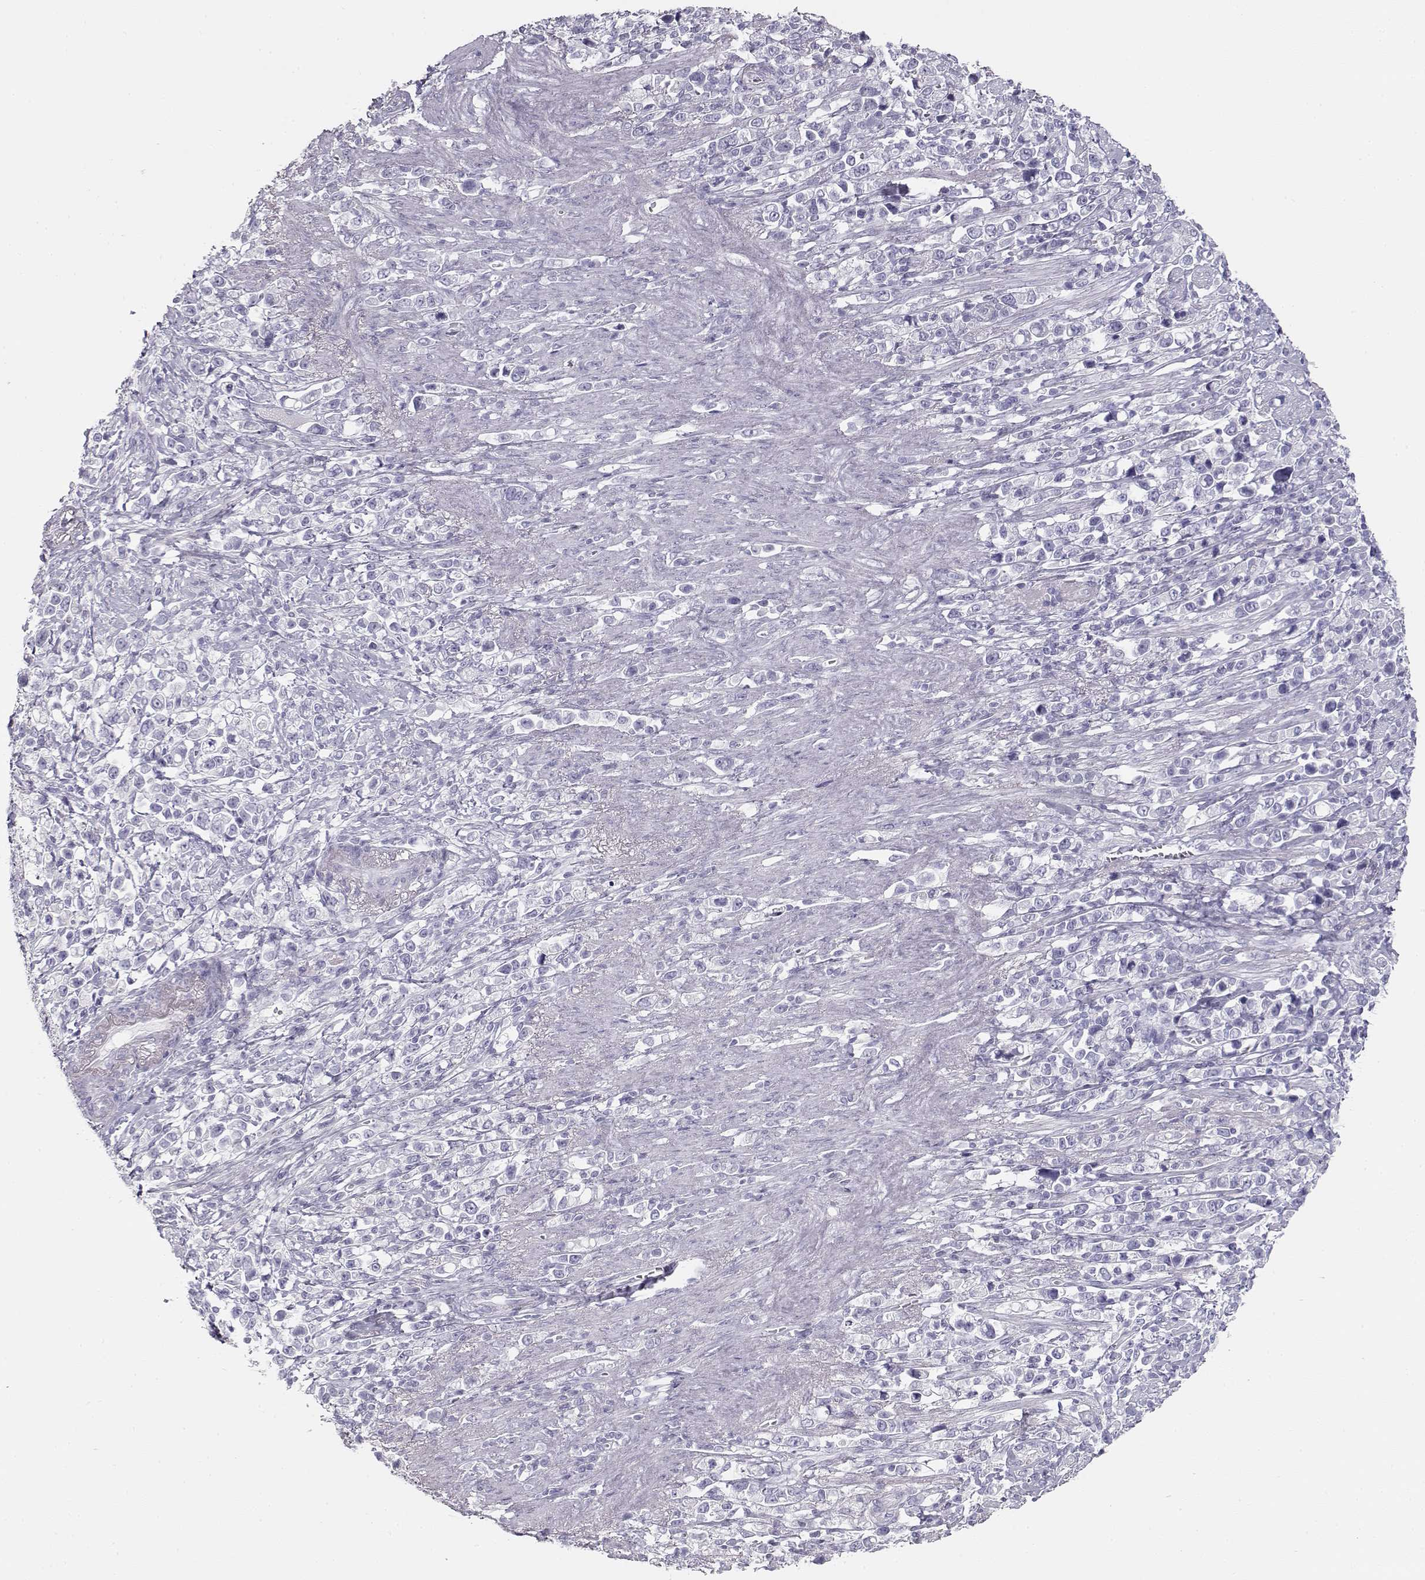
{"staining": {"intensity": "negative", "quantity": "none", "location": "none"}, "tissue": "stomach cancer", "cell_type": "Tumor cells", "image_type": "cancer", "snomed": [{"axis": "morphology", "description": "Adenocarcinoma, NOS"}, {"axis": "topography", "description": "Stomach"}], "caption": "High power microscopy photomicrograph of an immunohistochemistry photomicrograph of stomach cancer (adenocarcinoma), revealing no significant positivity in tumor cells.", "gene": "TKTL1", "patient": {"sex": "male", "age": 63}}